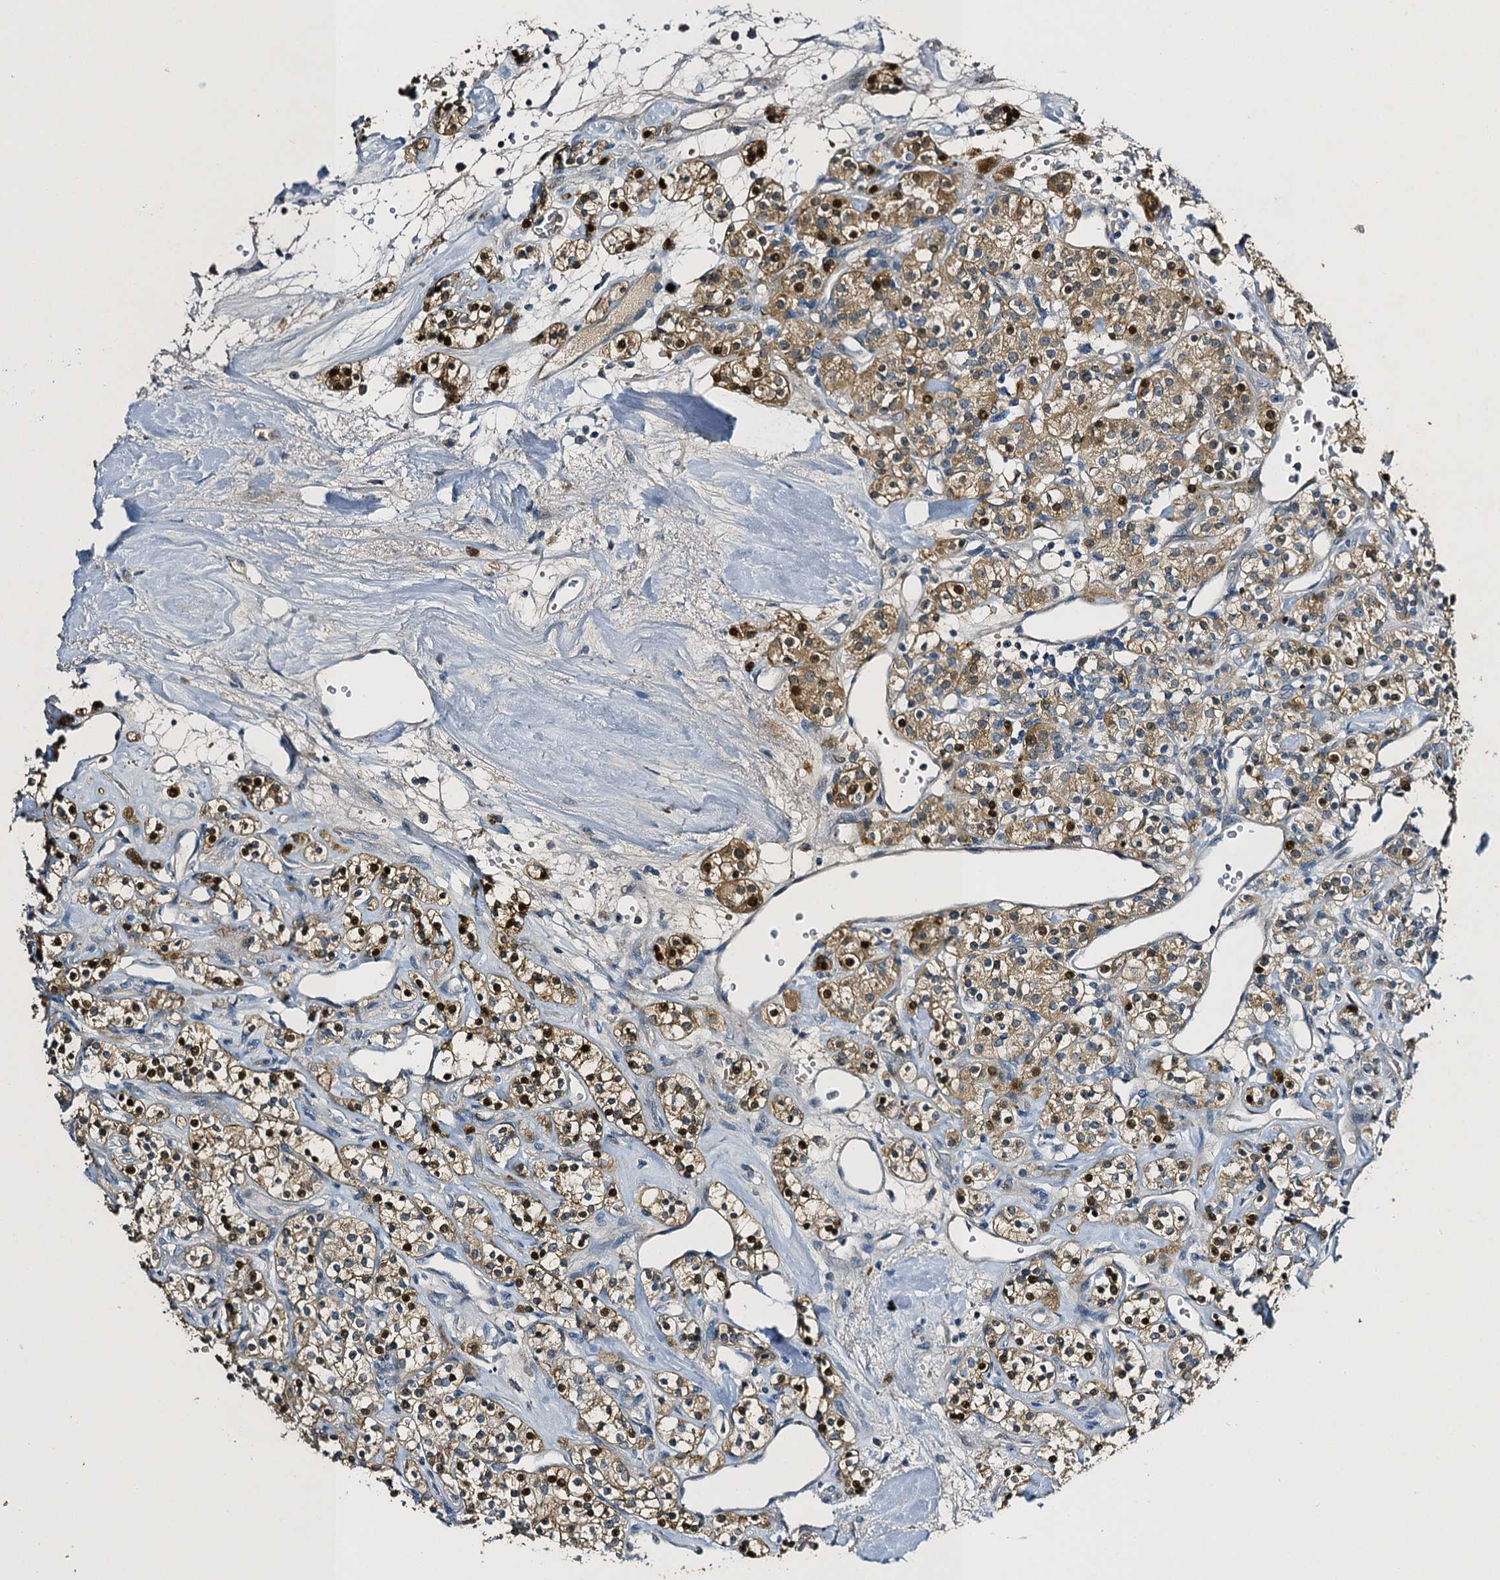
{"staining": {"intensity": "moderate", "quantity": ">75%", "location": "cytoplasmic/membranous,nuclear"}, "tissue": "renal cancer", "cell_type": "Tumor cells", "image_type": "cancer", "snomed": [{"axis": "morphology", "description": "Adenocarcinoma, NOS"}, {"axis": "topography", "description": "Kidney"}], "caption": "A brown stain labels moderate cytoplasmic/membranous and nuclear expression of a protein in human renal cancer (adenocarcinoma) tumor cells.", "gene": "SLC11A2", "patient": {"sex": "male", "age": 77}}